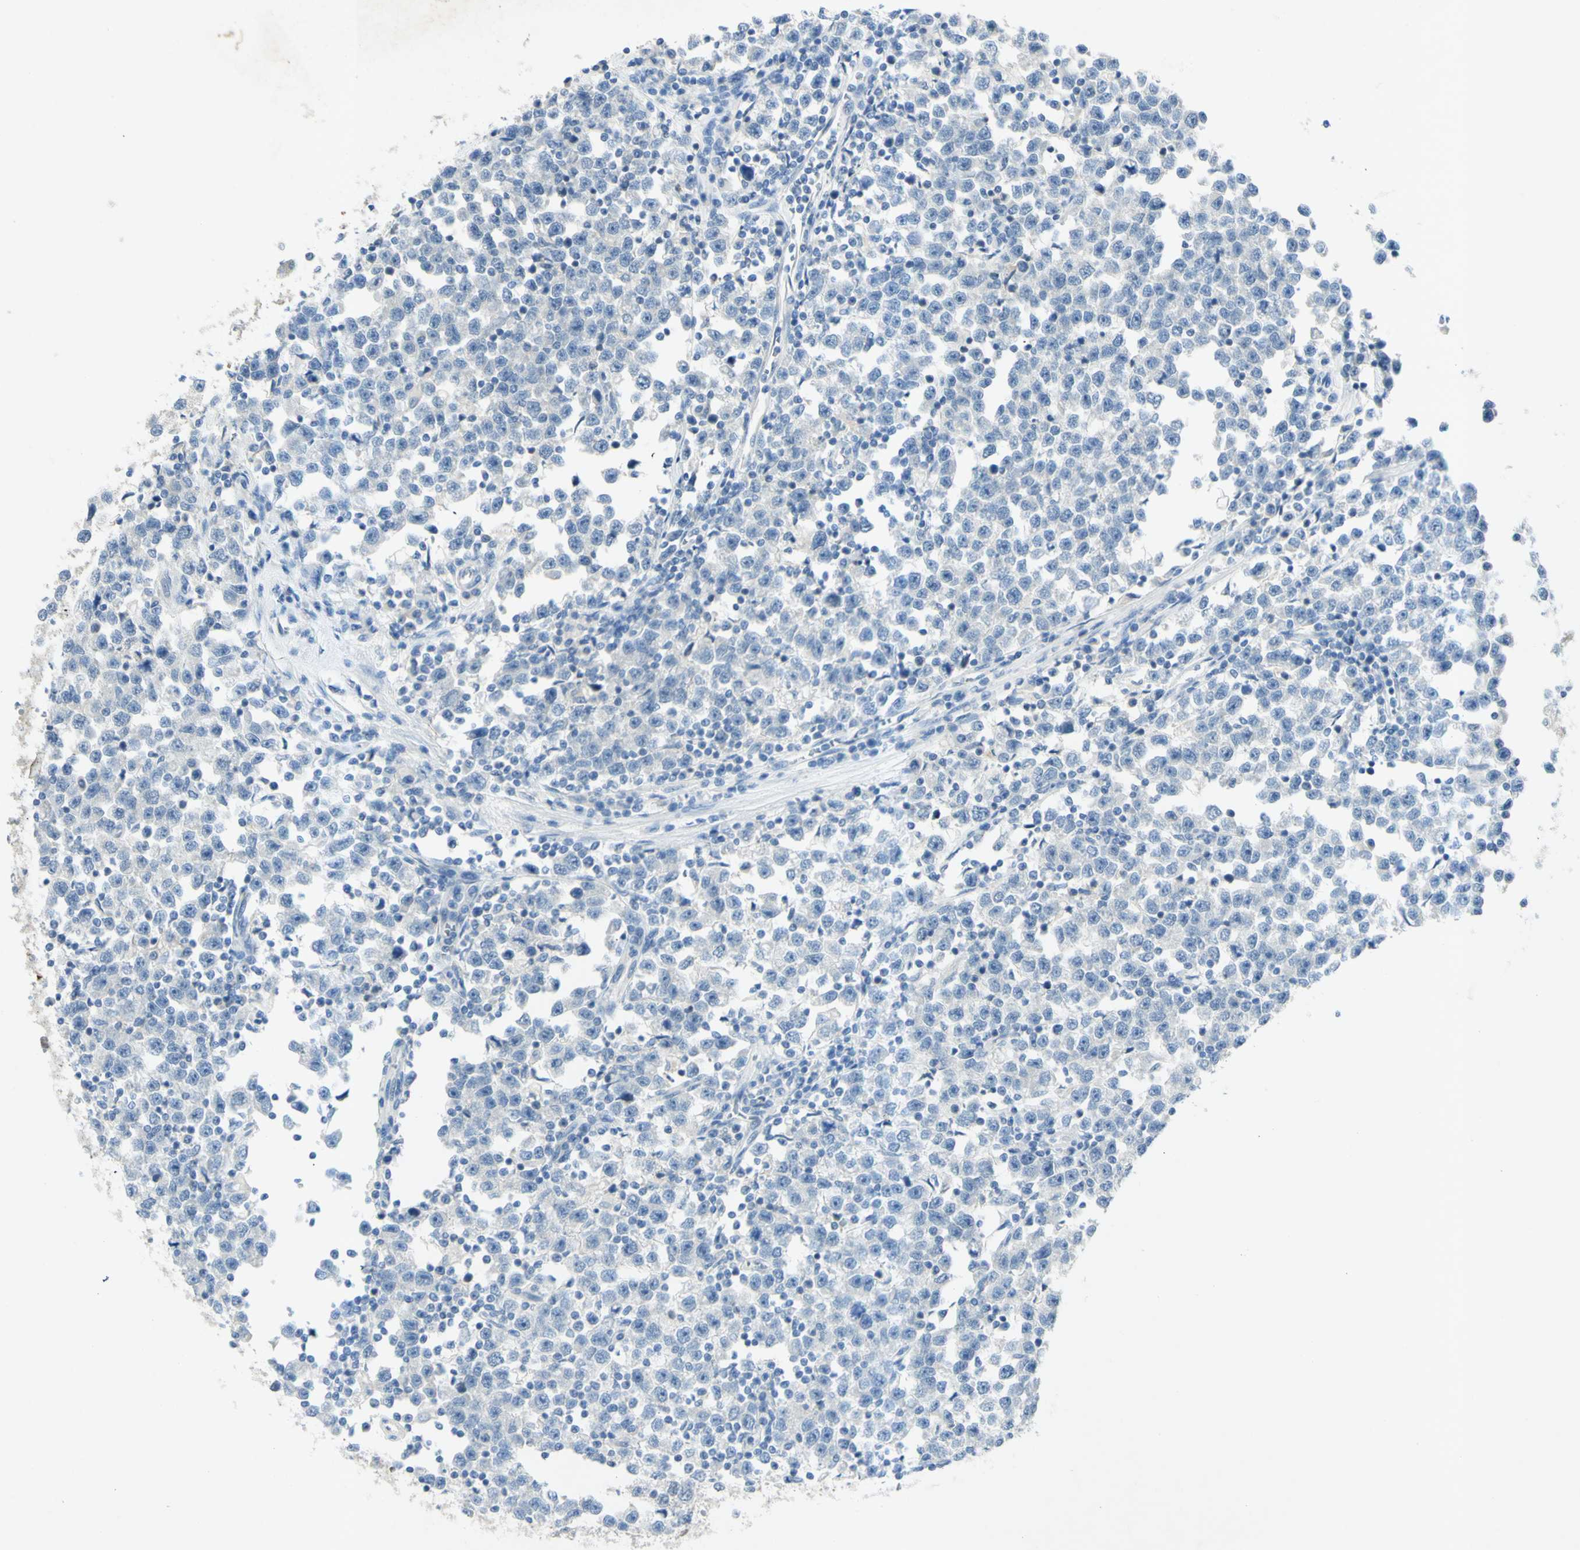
{"staining": {"intensity": "negative", "quantity": "none", "location": "none"}, "tissue": "testis cancer", "cell_type": "Tumor cells", "image_type": "cancer", "snomed": [{"axis": "morphology", "description": "Seminoma, NOS"}, {"axis": "topography", "description": "Testis"}], "caption": "This micrograph is of testis cancer stained with immunohistochemistry (IHC) to label a protein in brown with the nuclei are counter-stained blue. There is no staining in tumor cells. (DAB immunohistochemistry with hematoxylin counter stain).", "gene": "GDF15", "patient": {"sex": "male", "age": 43}}